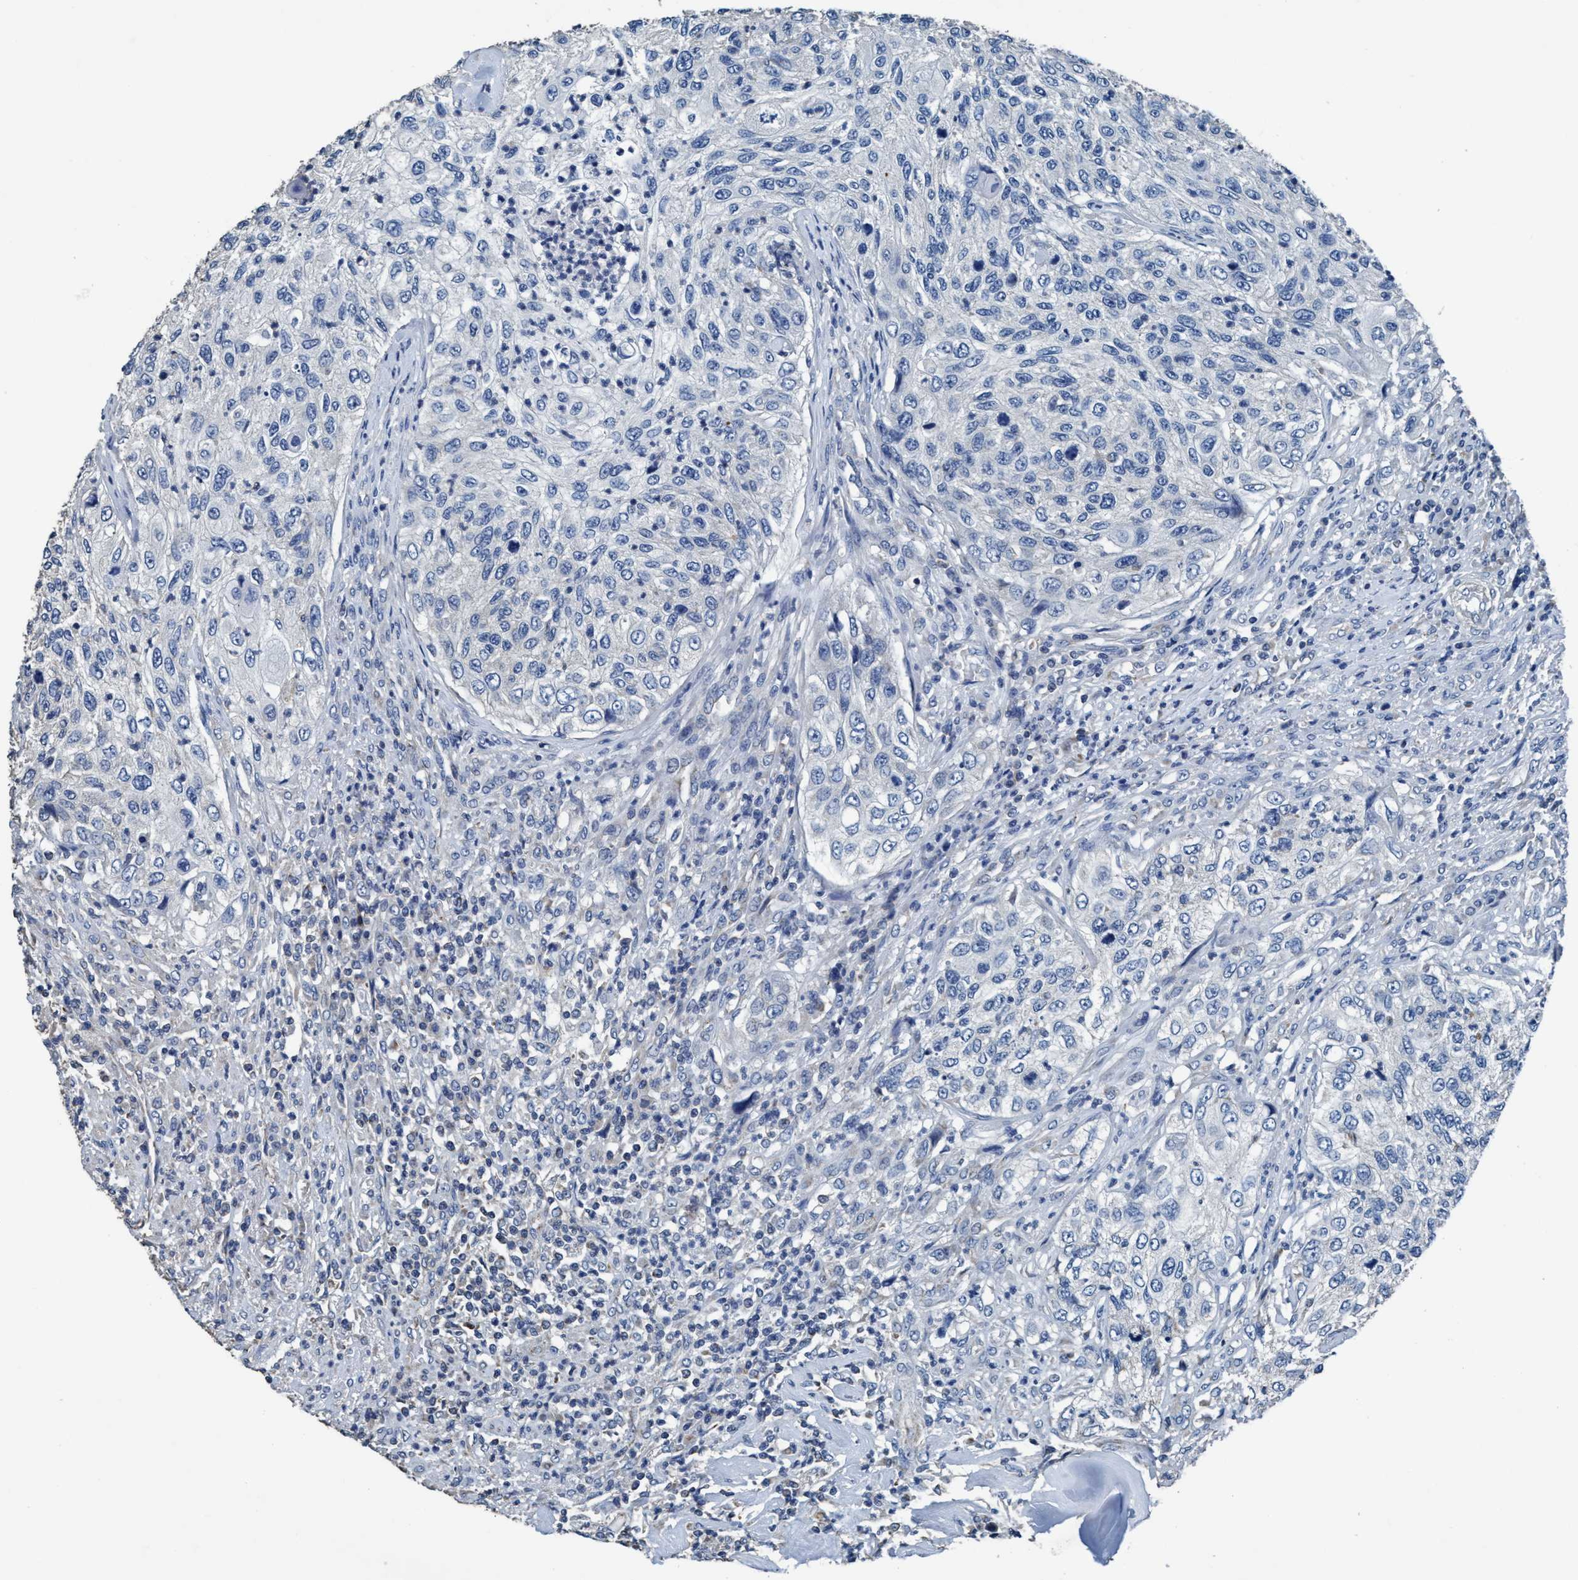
{"staining": {"intensity": "negative", "quantity": "none", "location": "none"}, "tissue": "urothelial cancer", "cell_type": "Tumor cells", "image_type": "cancer", "snomed": [{"axis": "morphology", "description": "Urothelial carcinoma, High grade"}, {"axis": "topography", "description": "Urinary bladder"}], "caption": "Urothelial carcinoma (high-grade) was stained to show a protein in brown. There is no significant positivity in tumor cells.", "gene": "ANKFN1", "patient": {"sex": "female", "age": 60}}